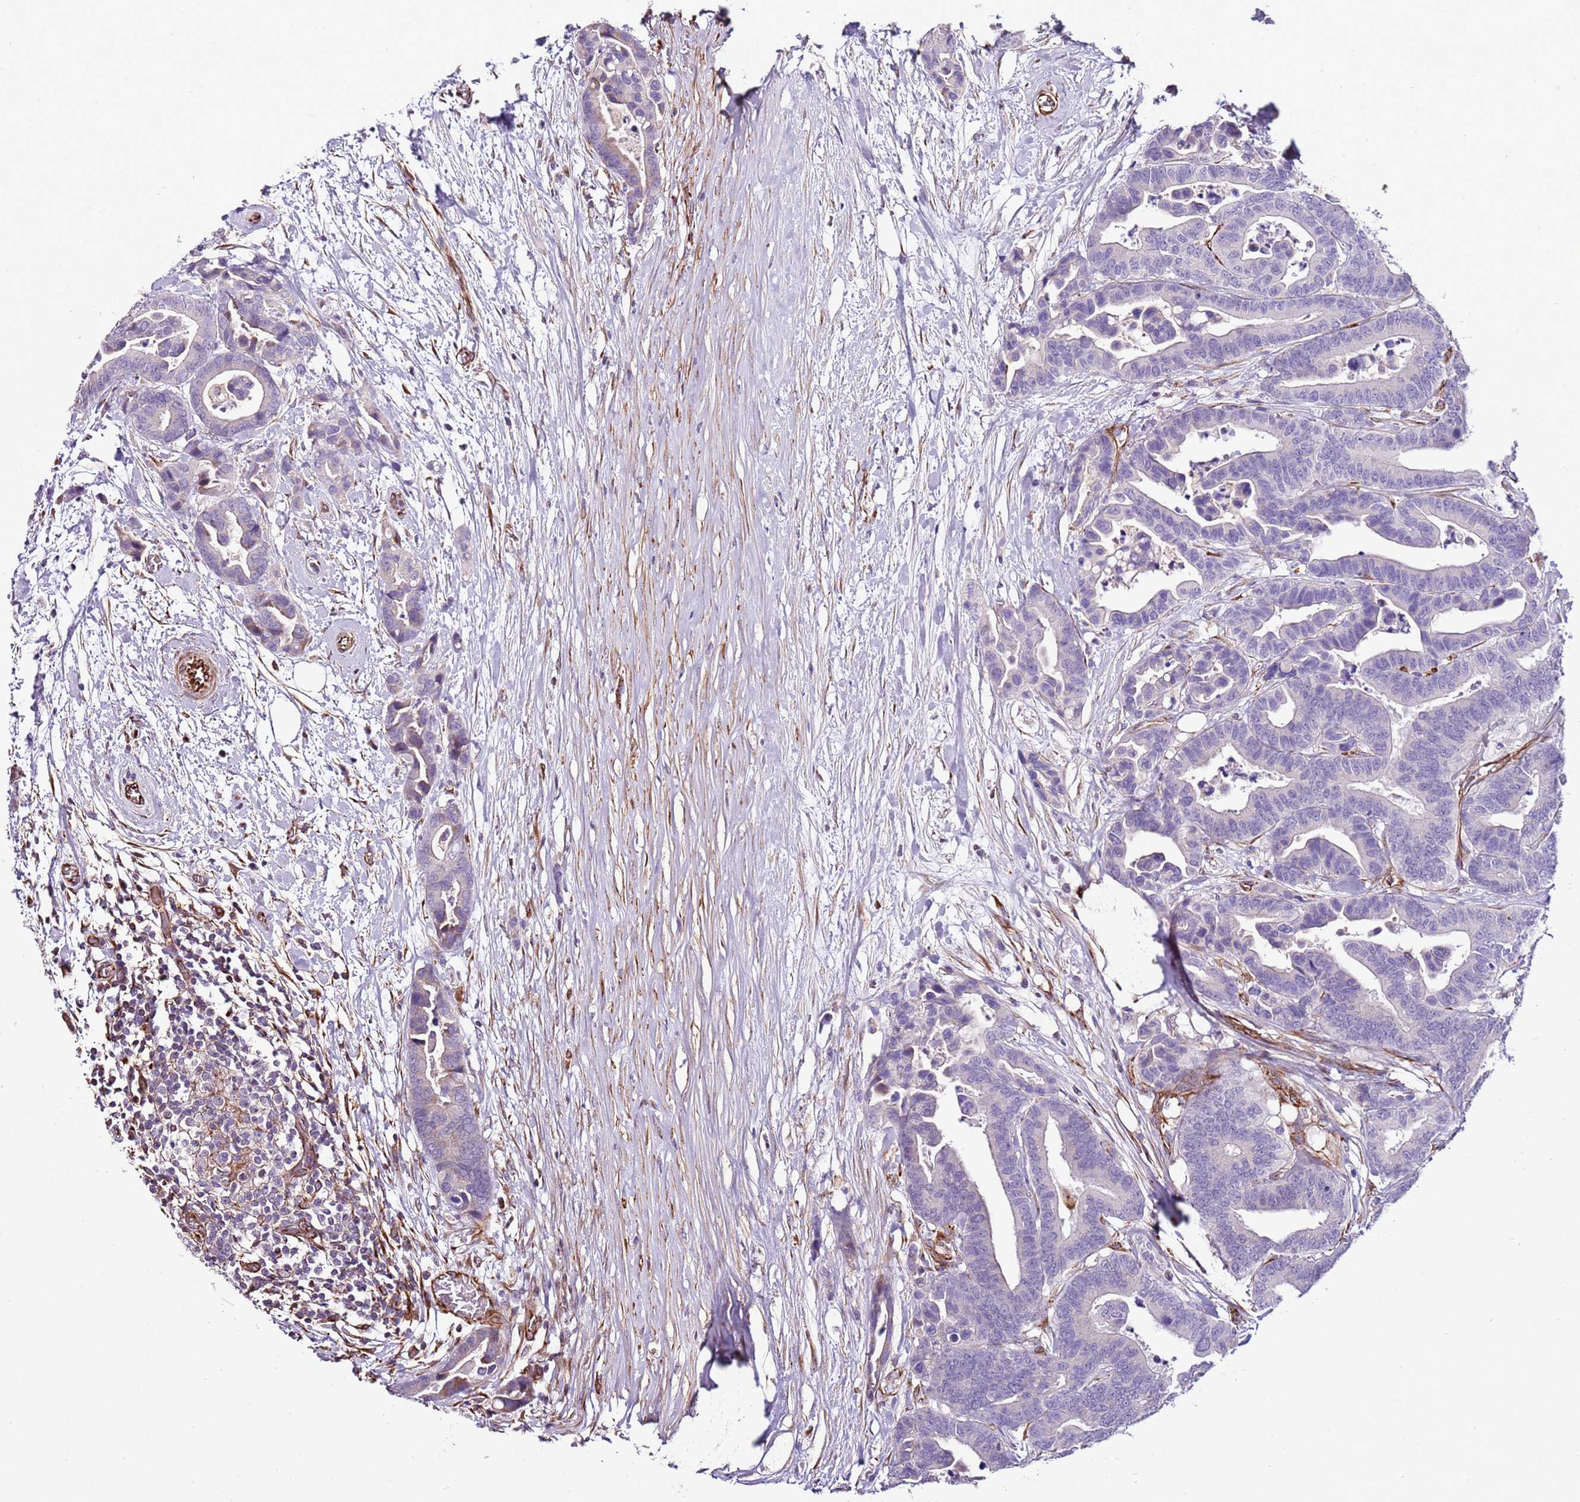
{"staining": {"intensity": "negative", "quantity": "none", "location": "none"}, "tissue": "colorectal cancer", "cell_type": "Tumor cells", "image_type": "cancer", "snomed": [{"axis": "morphology", "description": "Adenocarcinoma, NOS"}, {"axis": "topography", "description": "Colon"}], "caption": "Histopathology image shows no significant protein staining in tumor cells of colorectal cancer.", "gene": "ZNF786", "patient": {"sex": "male", "age": 82}}